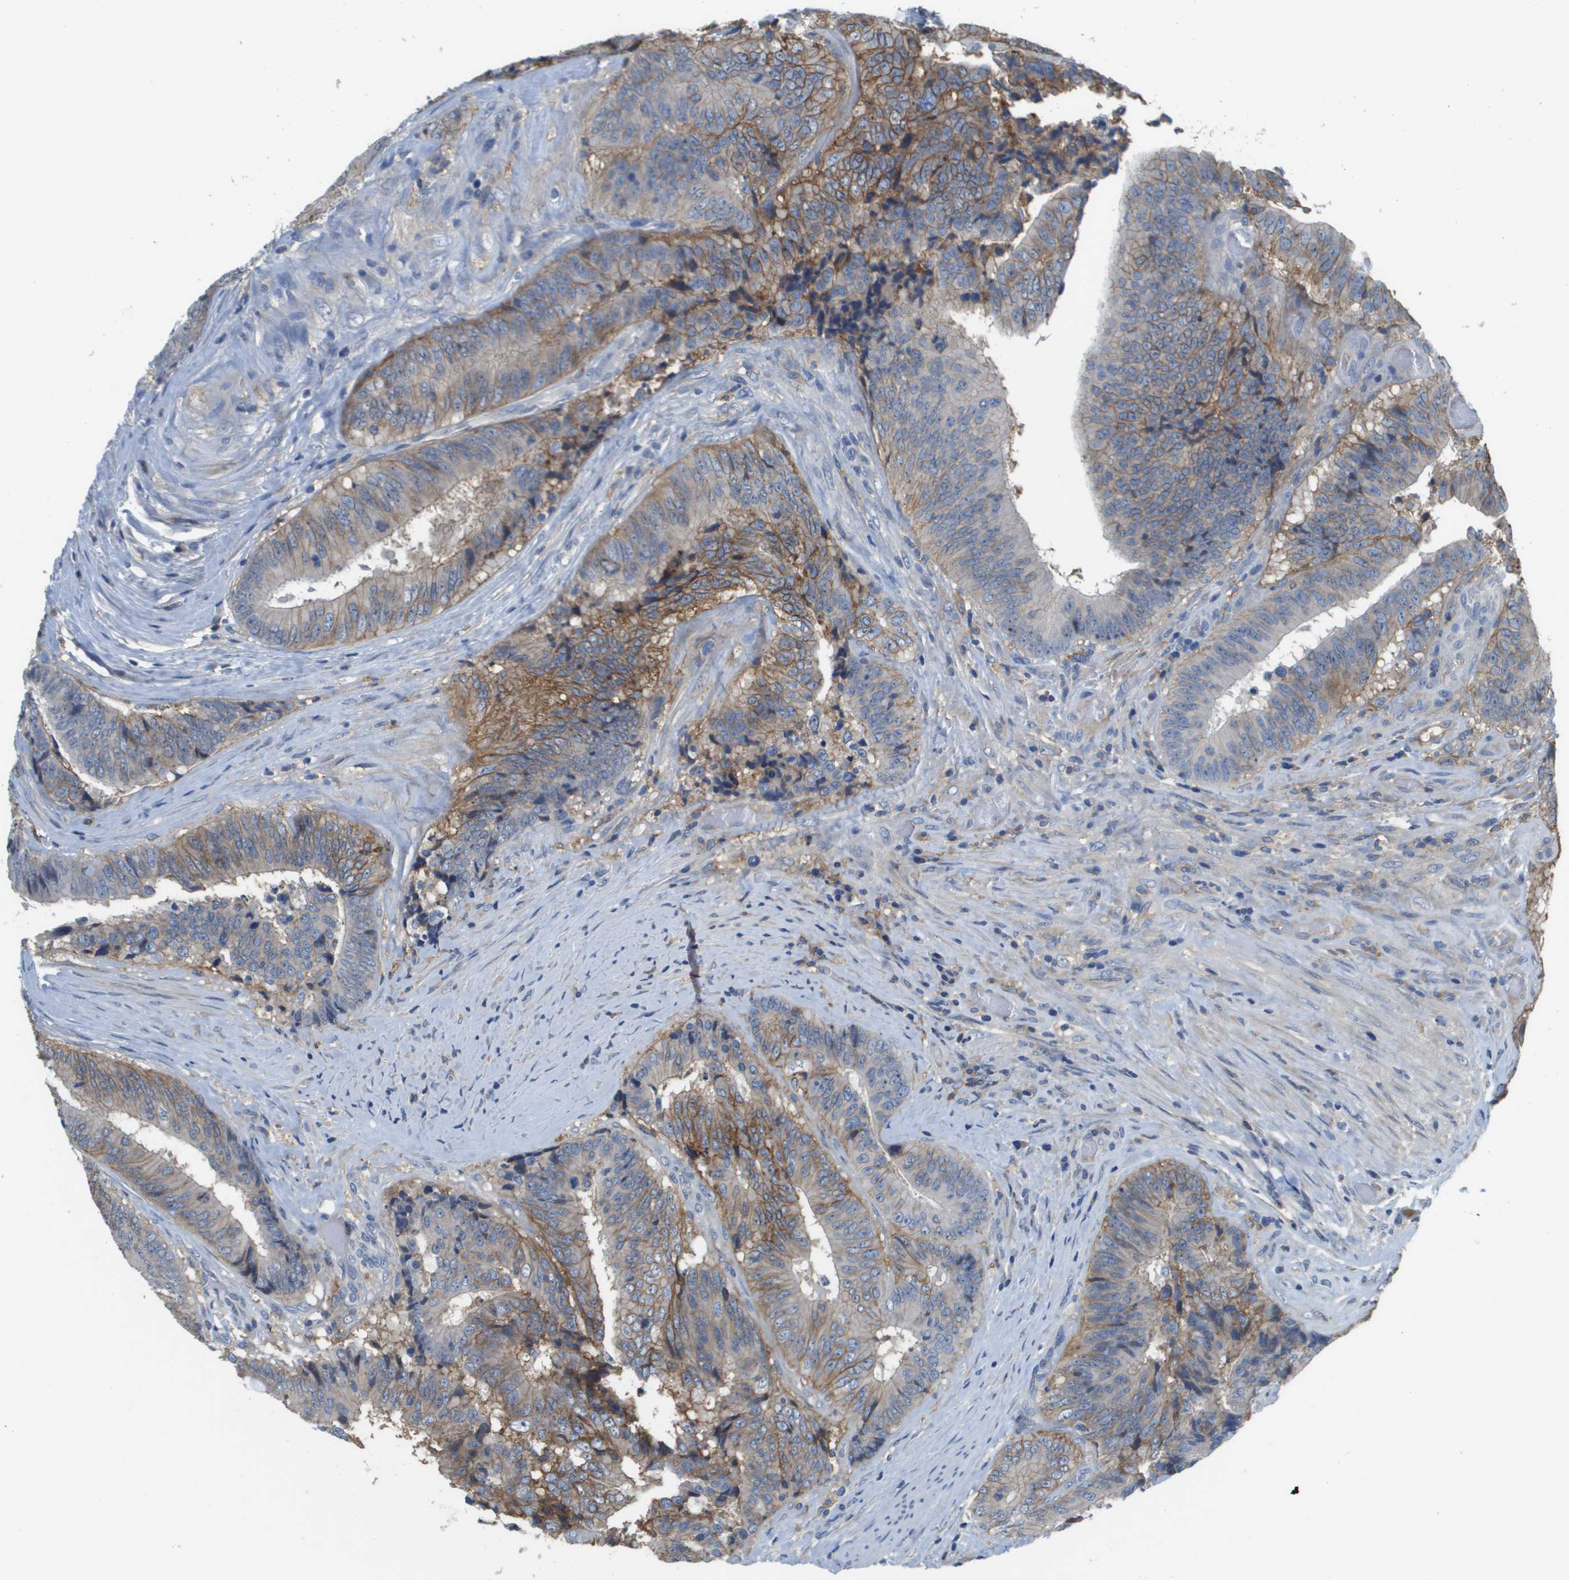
{"staining": {"intensity": "moderate", "quantity": "25%-75%", "location": "cytoplasmic/membranous"}, "tissue": "colorectal cancer", "cell_type": "Tumor cells", "image_type": "cancer", "snomed": [{"axis": "morphology", "description": "Adenocarcinoma, NOS"}, {"axis": "topography", "description": "Rectum"}], "caption": "DAB immunohistochemical staining of human adenocarcinoma (colorectal) shows moderate cytoplasmic/membranous protein positivity in approximately 25%-75% of tumor cells.", "gene": "SLC16A3", "patient": {"sex": "male", "age": 72}}